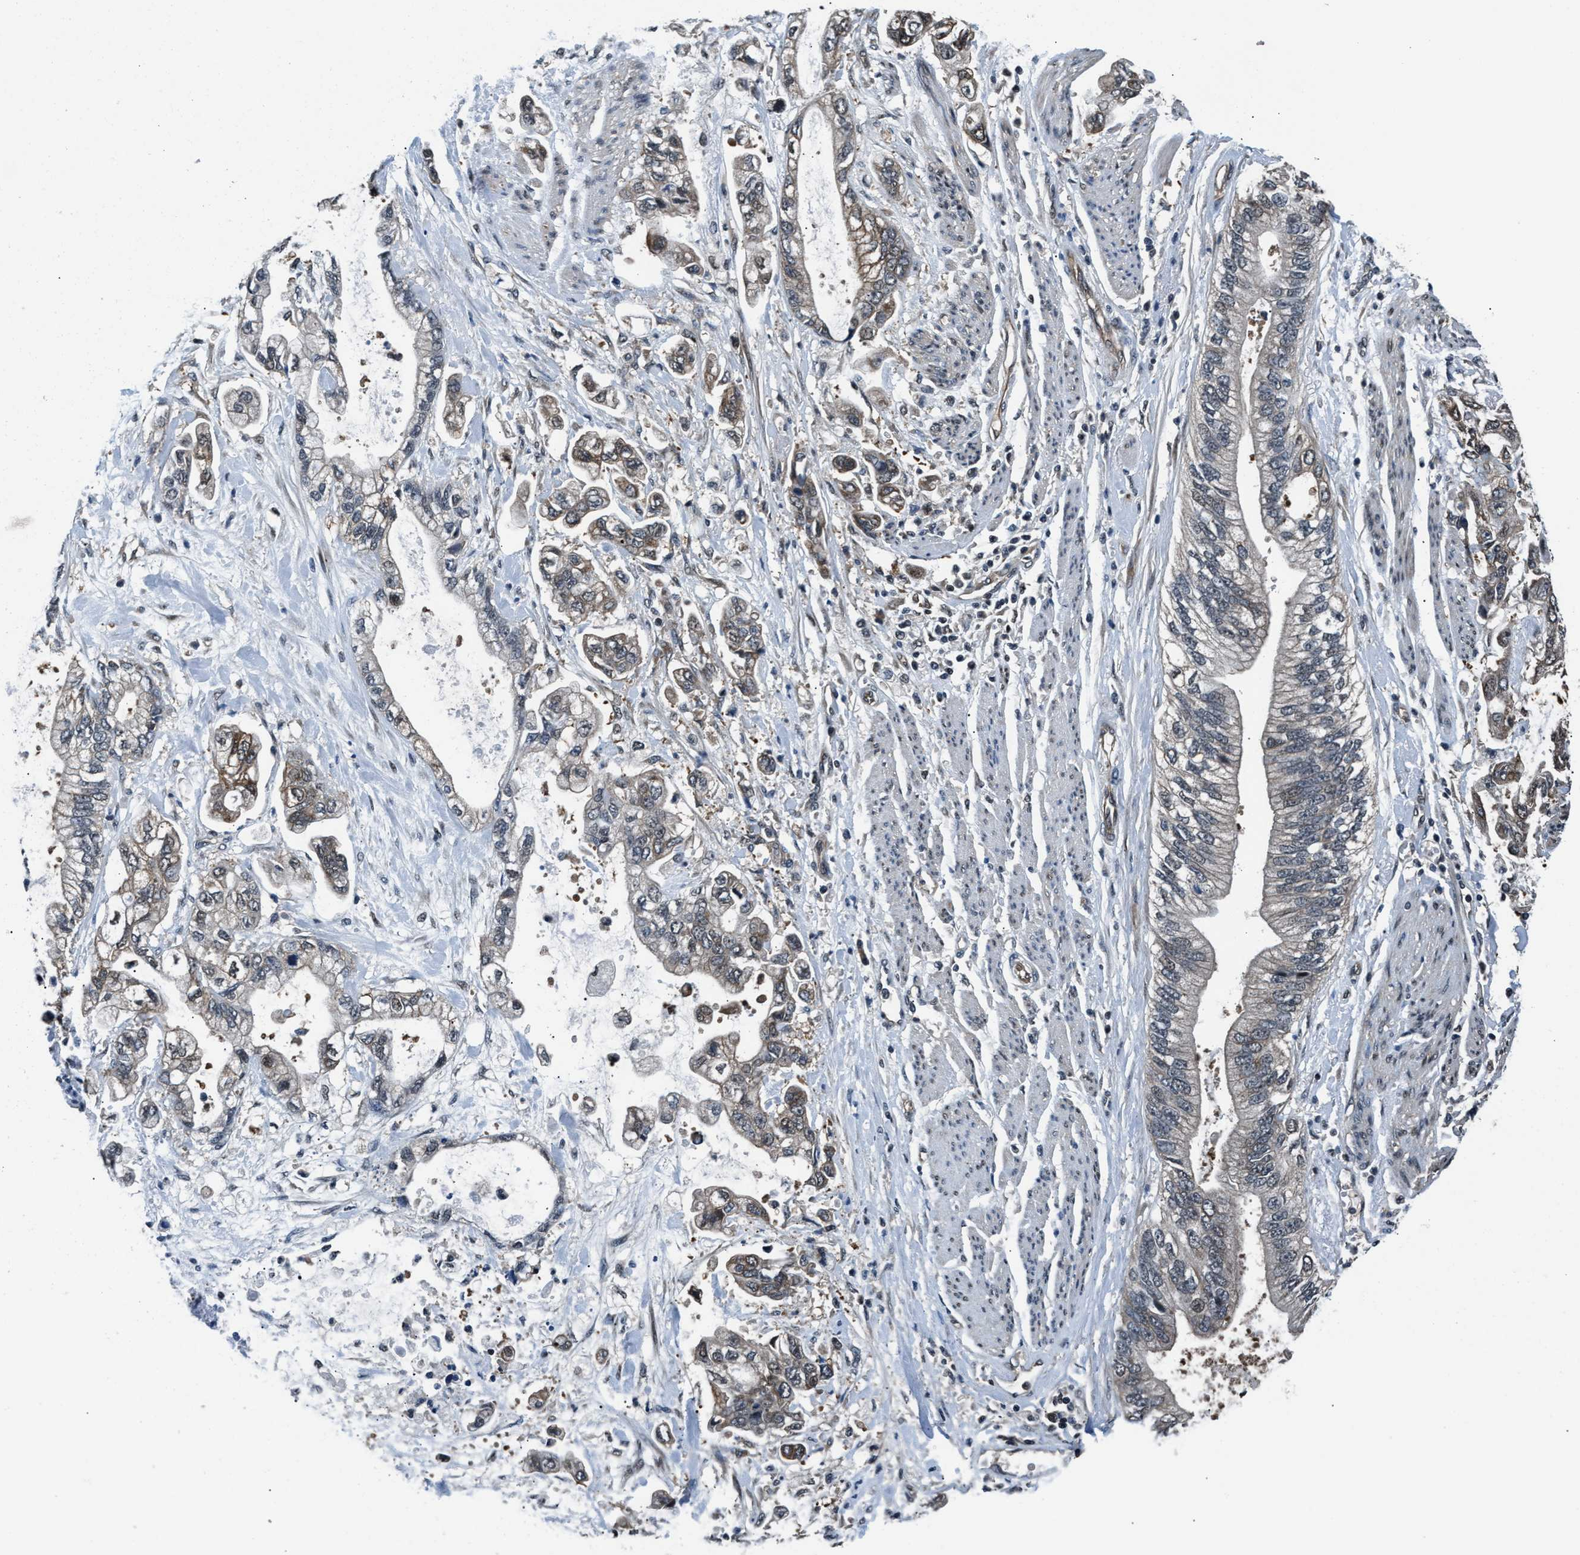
{"staining": {"intensity": "weak", "quantity": "25%-75%", "location": "cytoplasmic/membranous"}, "tissue": "stomach cancer", "cell_type": "Tumor cells", "image_type": "cancer", "snomed": [{"axis": "morphology", "description": "Normal tissue, NOS"}, {"axis": "morphology", "description": "Adenocarcinoma, NOS"}, {"axis": "topography", "description": "Stomach"}], "caption": "IHC micrograph of neoplastic tissue: stomach cancer stained using IHC shows low levels of weak protein expression localized specifically in the cytoplasmic/membranous of tumor cells, appearing as a cytoplasmic/membranous brown color.", "gene": "RBM33", "patient": {"sex": "male", "age": 62}}